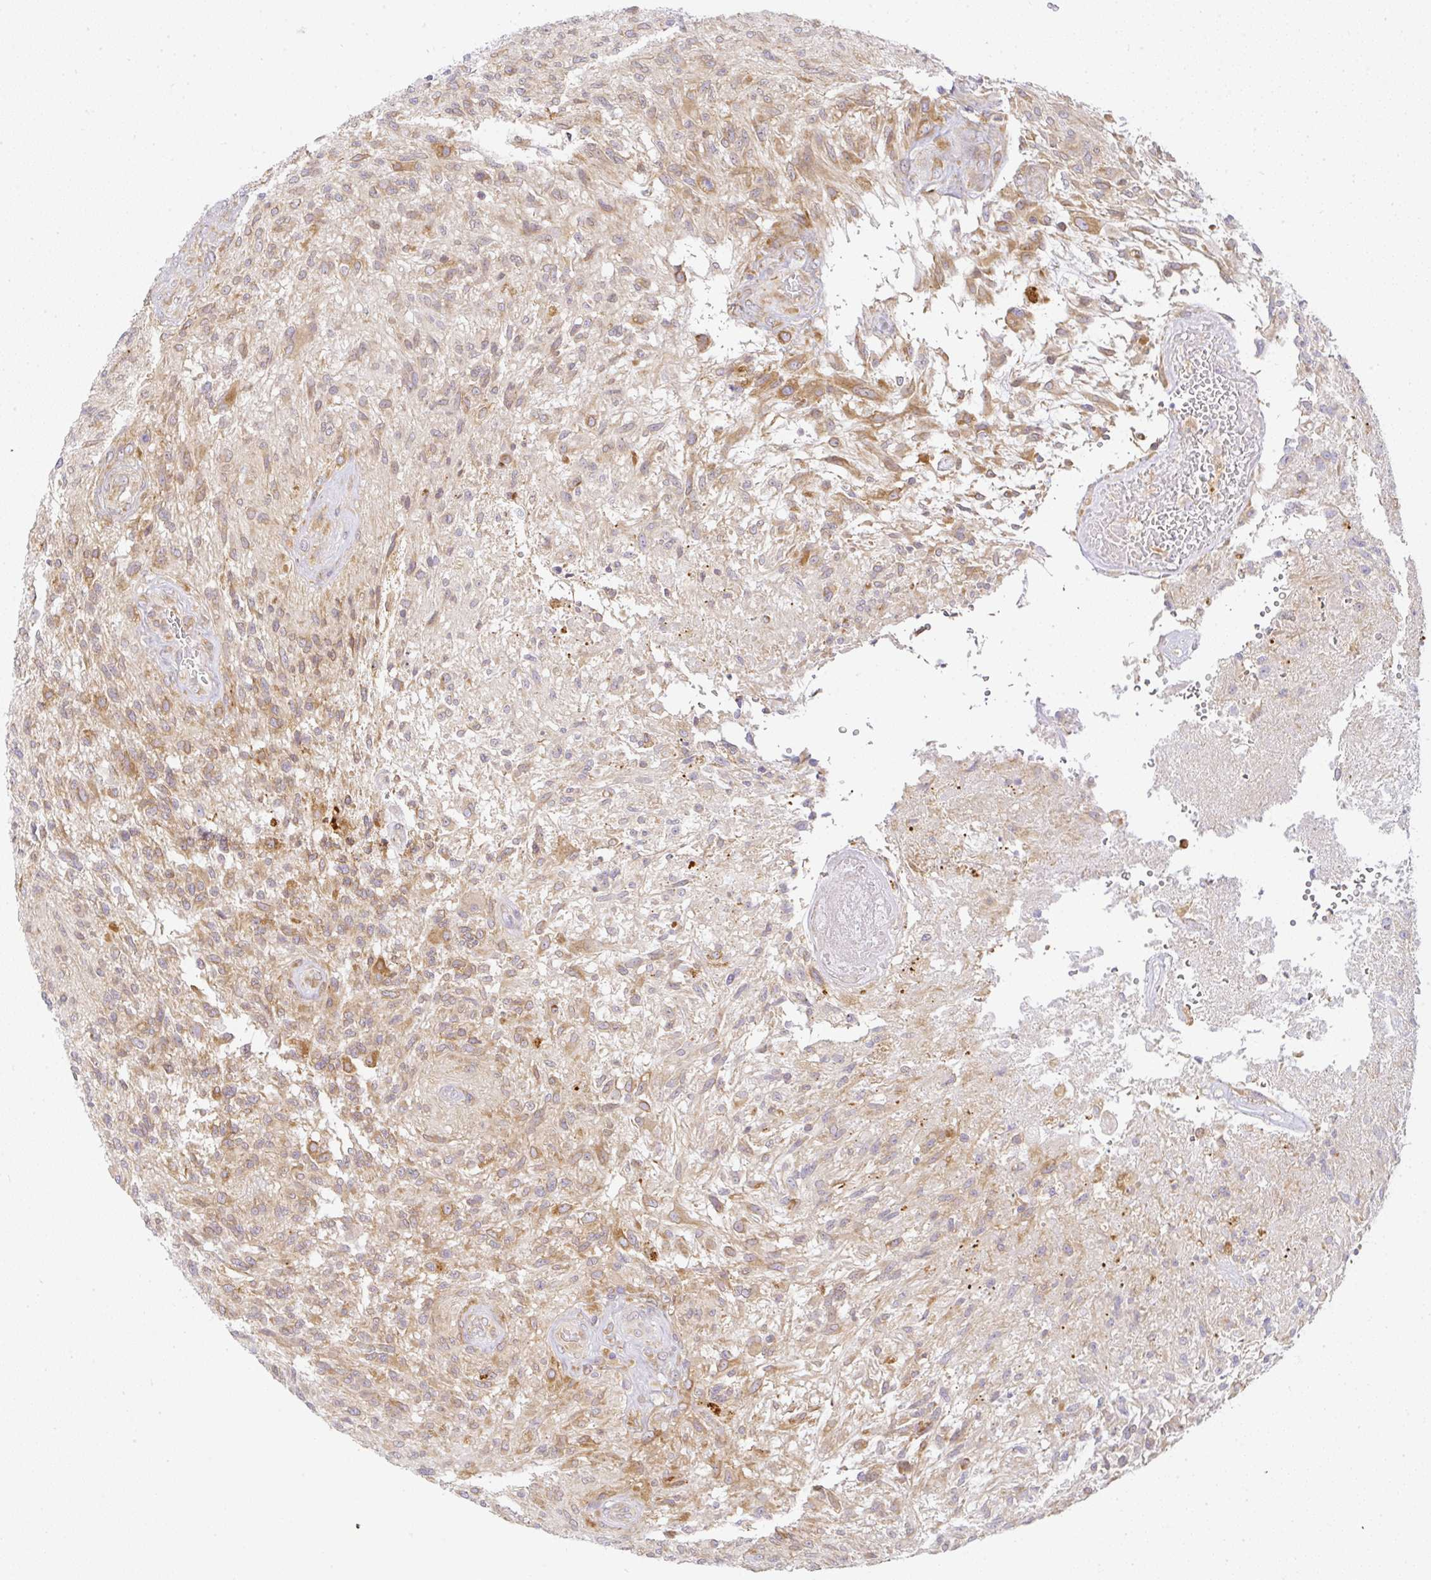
{"staining": {"intensity": "moderate", "quantity": ">75%", "location": "cytoplasmic/membranous"}, "tissue": "glioma", "cell_type": "Tumor cells", "image_type": "cancer", "snomed": [{"axis": "morphology", "description": "Glioma, malignant, High grade"}, {"axis": "topography", "description": "Brain"}], "caption": "This image shows high-grade glioma (malignant) stained with immunohistochemistry (IHC) to label a protein in brown. The cytoplasmic/membranous of tumor cells show moderate positivity for the protein. Nuclei are counter-stained blue.", "gene": "DERL2", "patient": {"sex": "male", "age": 56}}